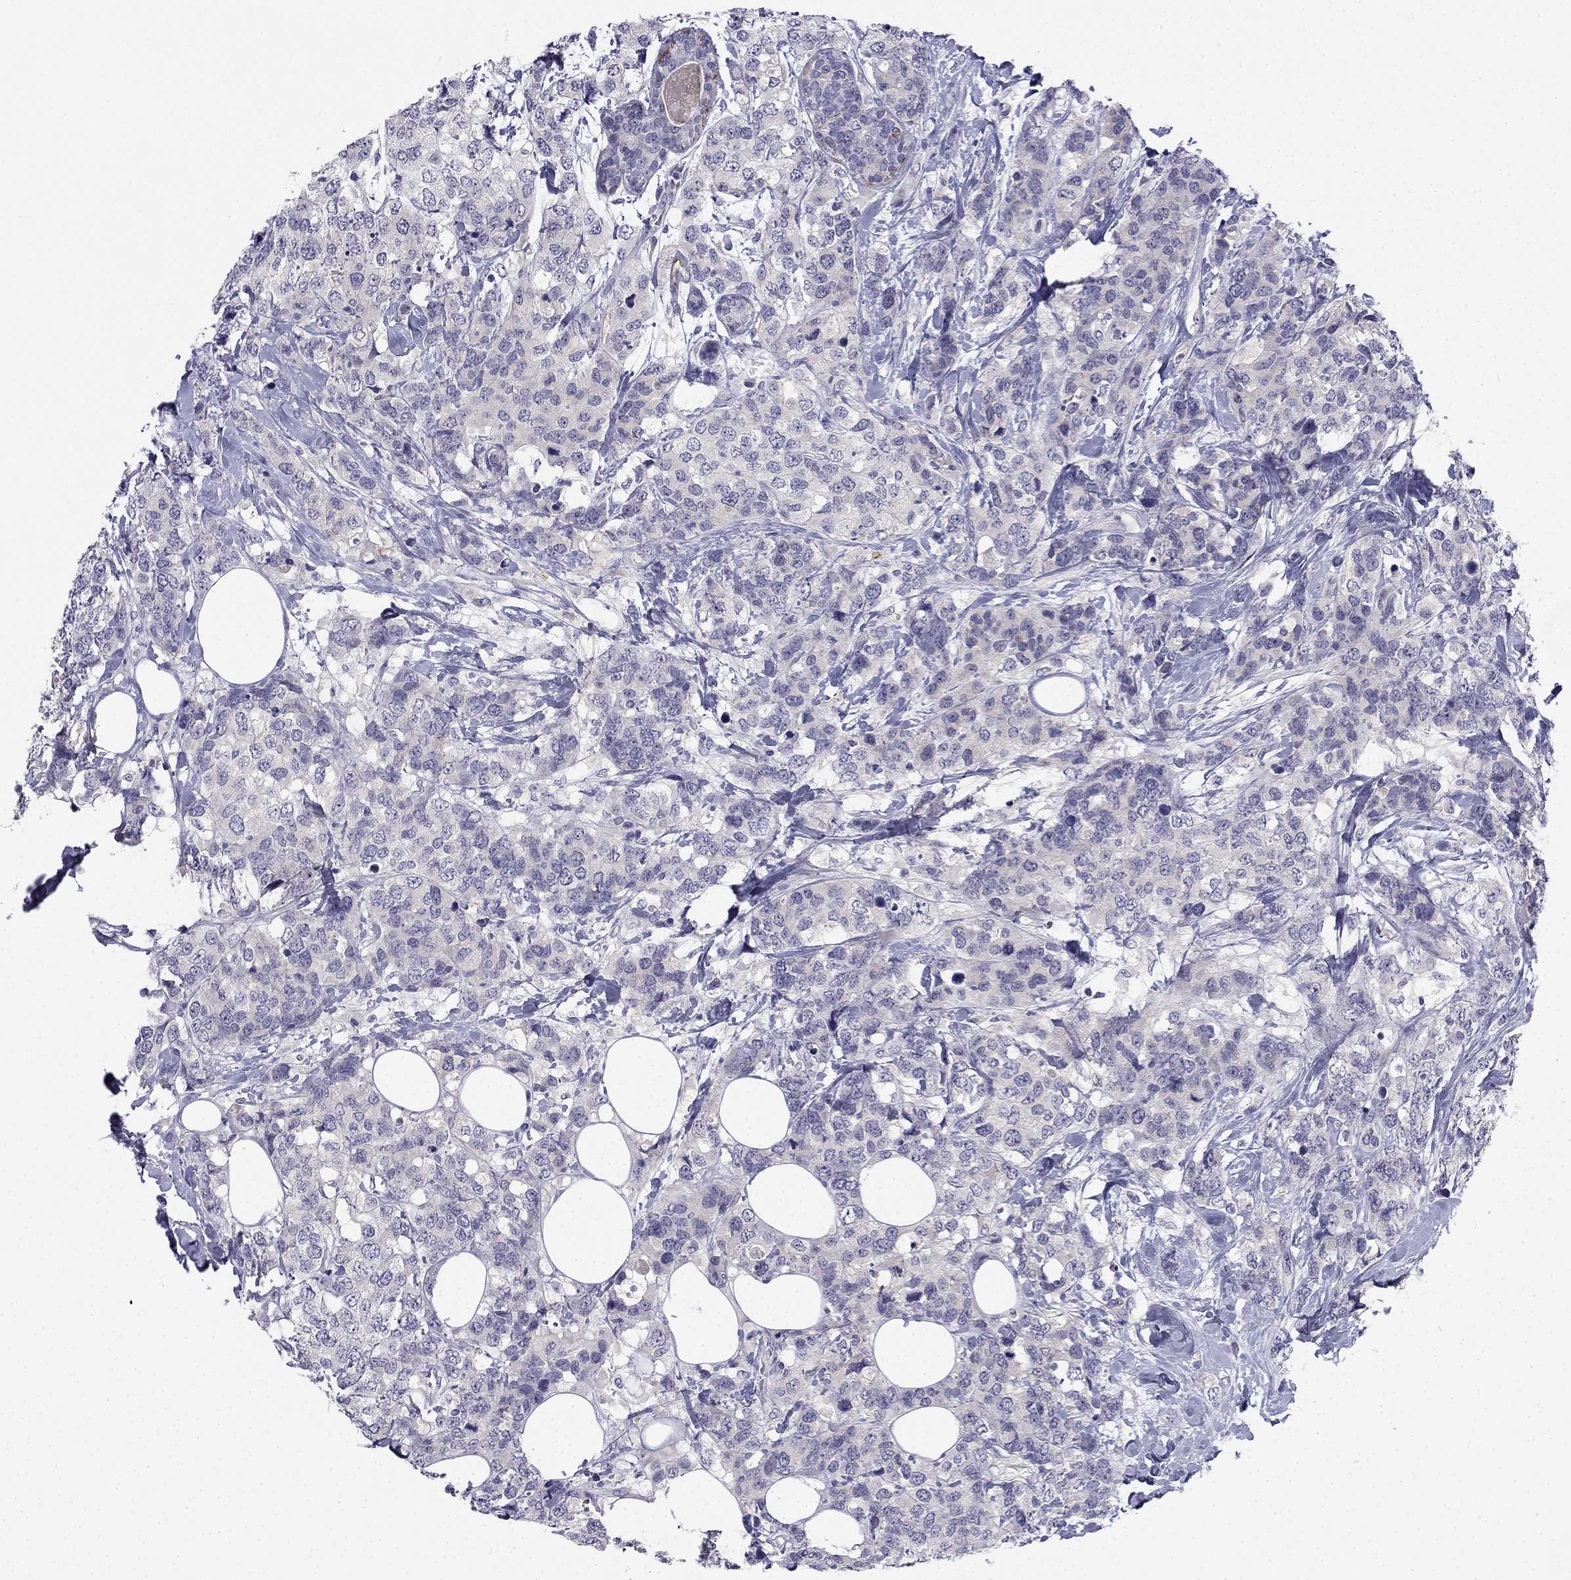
{"staining": {"intensity": "negative", "quantity": "none", "location": "none"}, "tissue": "breast cancer", "cell_type": "Tumor cells", "image_type": "cancer", "snomed": [{"axis": "morphology", "description": "Lobular carcinoma"}, {"axis": "topography", "description": "Breast"}], "caption": "Protein analysis of lobular carcinoma (breast) exhibits no significant expression in tumor cells.", "gene": "C16orf89", "patient": {"sex": "female", "age": 59}}